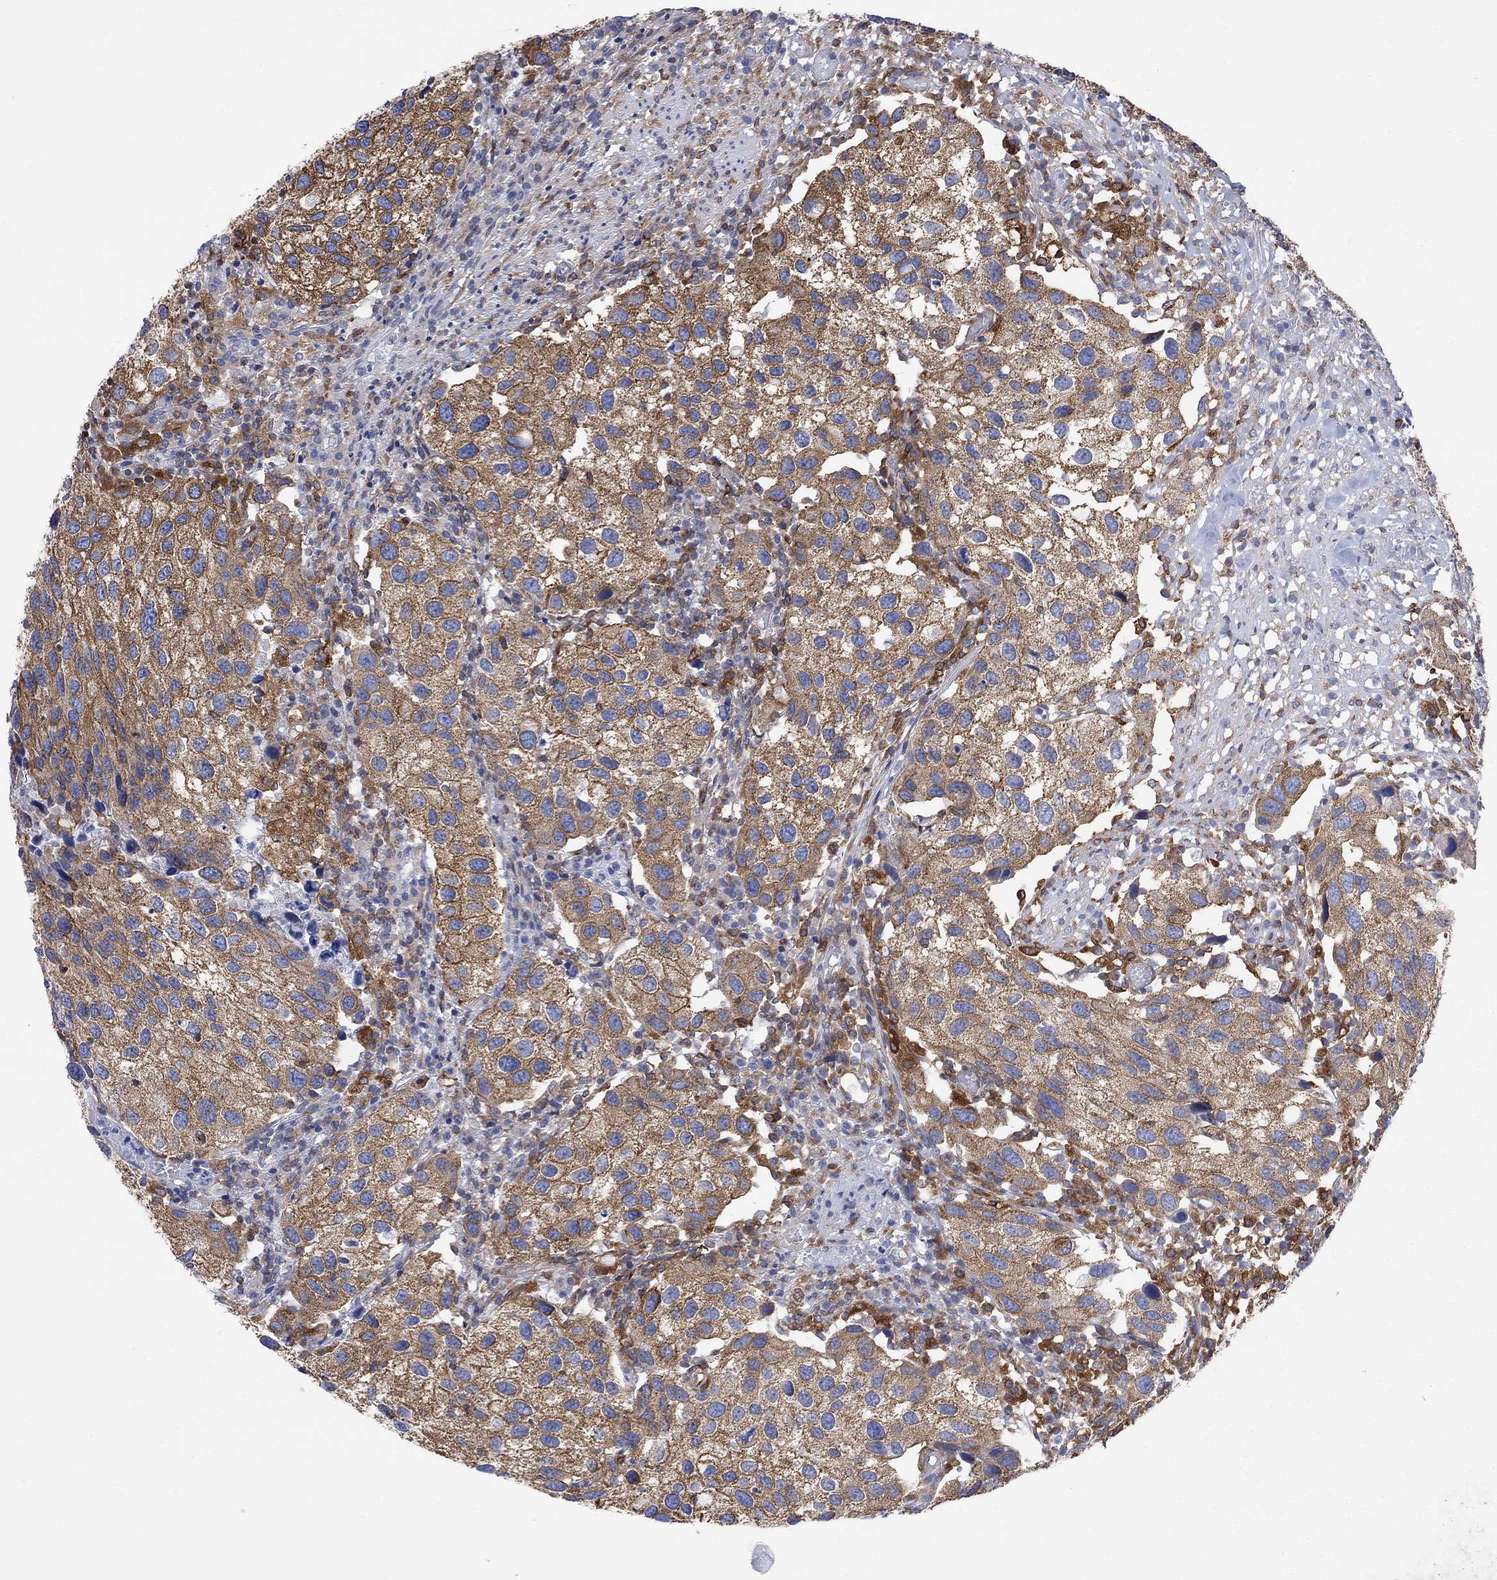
{"staining": {"intensity": "strong", "quantity": ">75%", "location": "cytoplasmic/membranous"}, "tissue": "urothelial cancer", "cell_type": "Tumor cells", "image_type": "cancer", "snomed": [{"axis": "morphology", "description": "Urothelial carcinoma, High grade"}, {"axis": "topography", "description": "Urinary bladder"}], "caption": "This is a histology image of IHC staining of urothelial cancer, which shows strong positivity in the cytoplasmic/membranous of tumor cells.", "gene": "GBP5", "patient": {"sex": "male", "age": 79}}